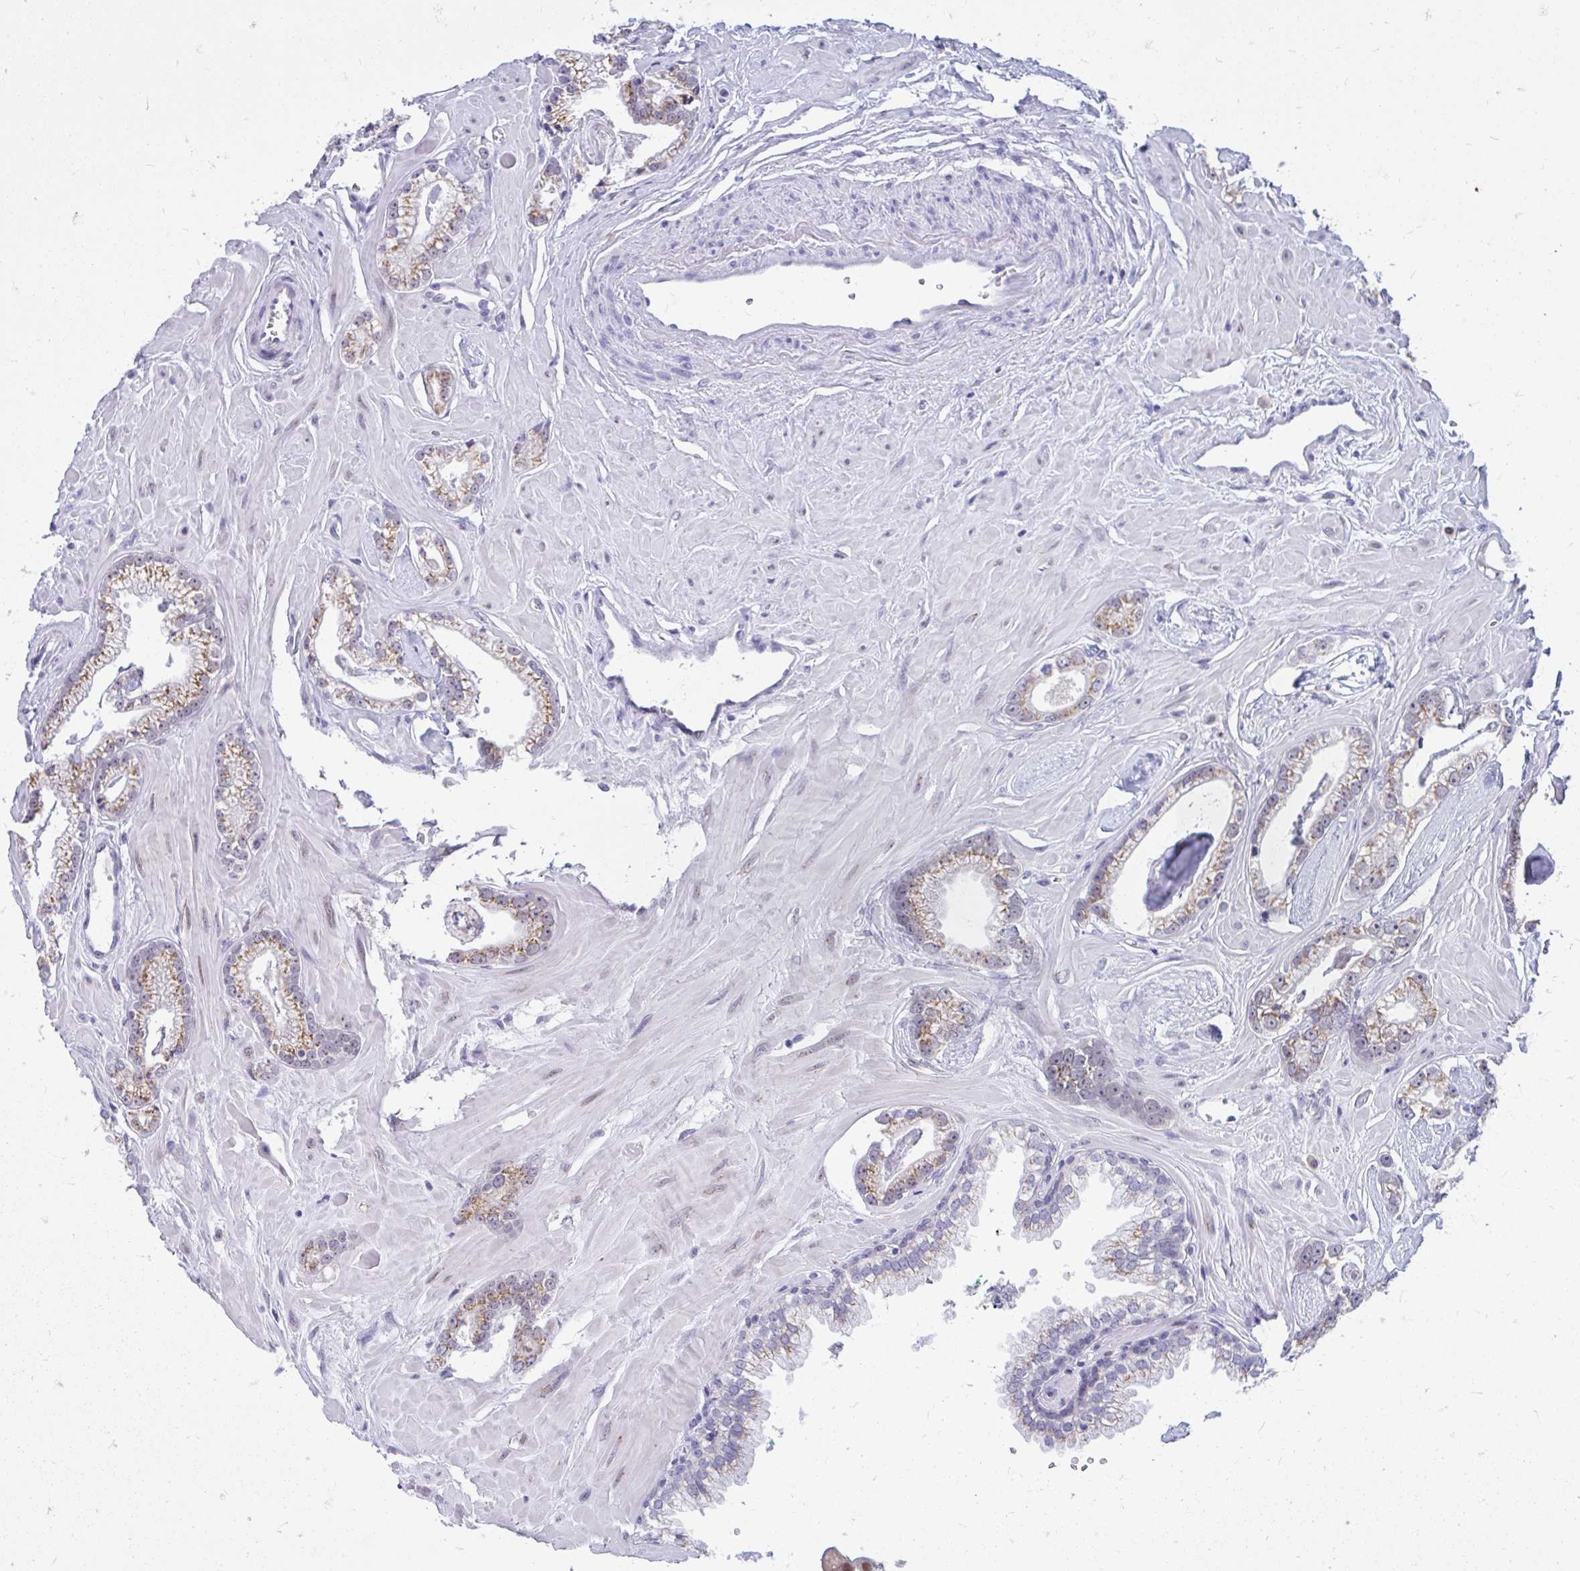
{"staining": {"intensity": "moderate", "quantity": ">75%", "location": "cytoplasmic/membranous"}, "tissue": "prostate cancer", "cell_type": "Tumor cells", "image_type": "cancer", "snomed": [{"axis": "morphology", "description": "Adenocarcinoma, Low grade"}, {"axis": "topography", "description": "Prostate"}], "caption": "Immunohistochemical staining of human prostate cancer (low-grade adenocarcinoma) demonstrates moderate cytoplasmic/membranous protein expression in approximately >75% of tumor cells. (DAB = brown stain, brightfield microscopy at high magnification).", "gene": "GLB1L2", "patient": {"sex": "male", "age": 60}}